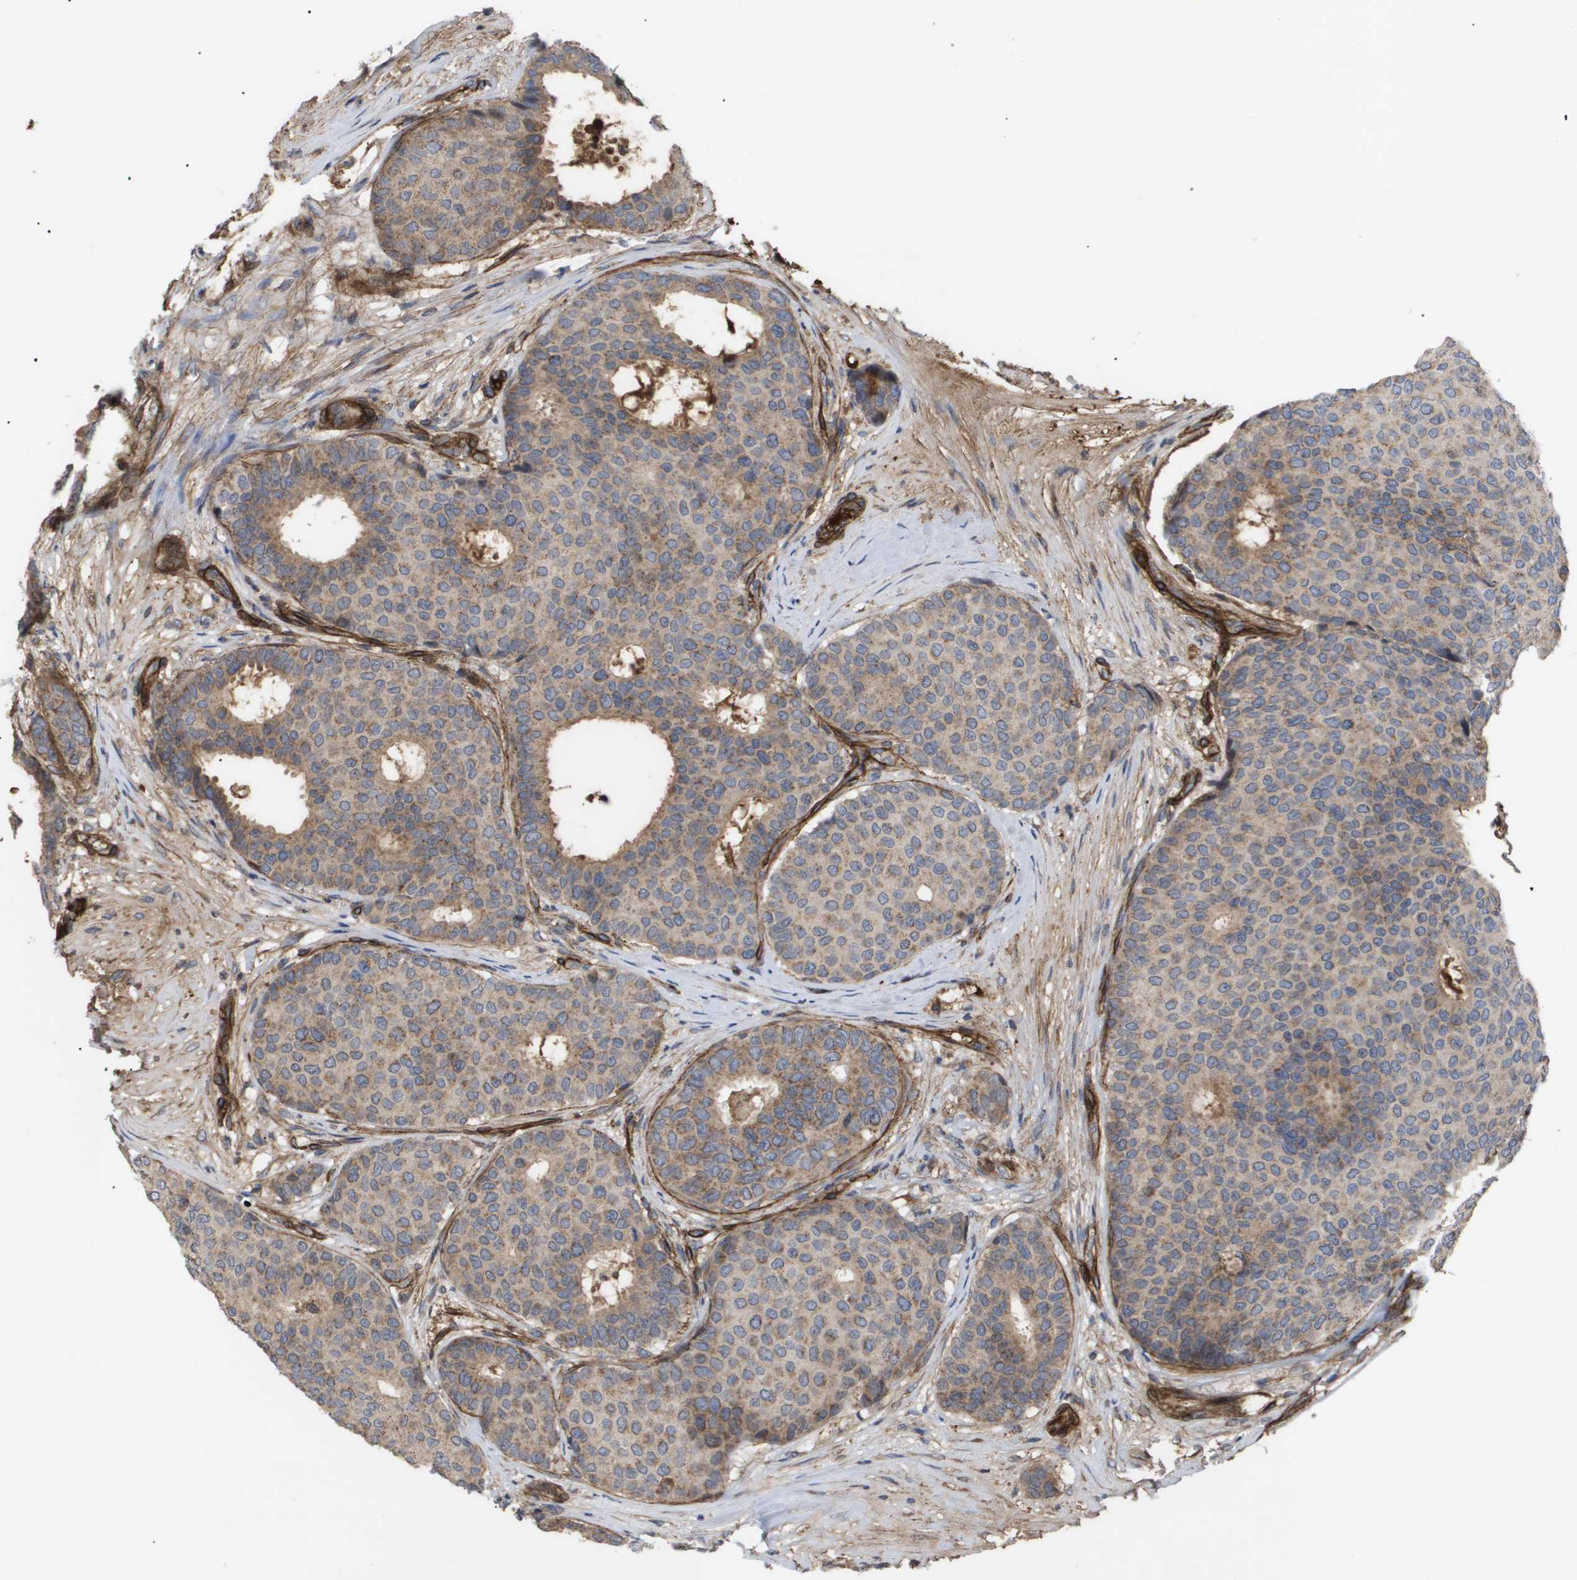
{"staining": {"intensity": "weak", "quantity": ">75%", "location": "cytoplasmic/membranous"}, "tissue": "breast cancer", "cell_type": "Tumor cells", "image_type": "cancer", "snomed": [{"axis": "morphology", "description": "Duct carcinoma"}, {"axis": "topography", "description": "Breast"}], "caption": "IHC histopathology image of breast infiltrating ductal carcinoma stained for a protein (brown), which reveals low levels of weak cytoplasmic/membranous positivity in about >75% of tumor cells.", "gene": "TNS1", "patient": {"sex": "female", "age": 75}}